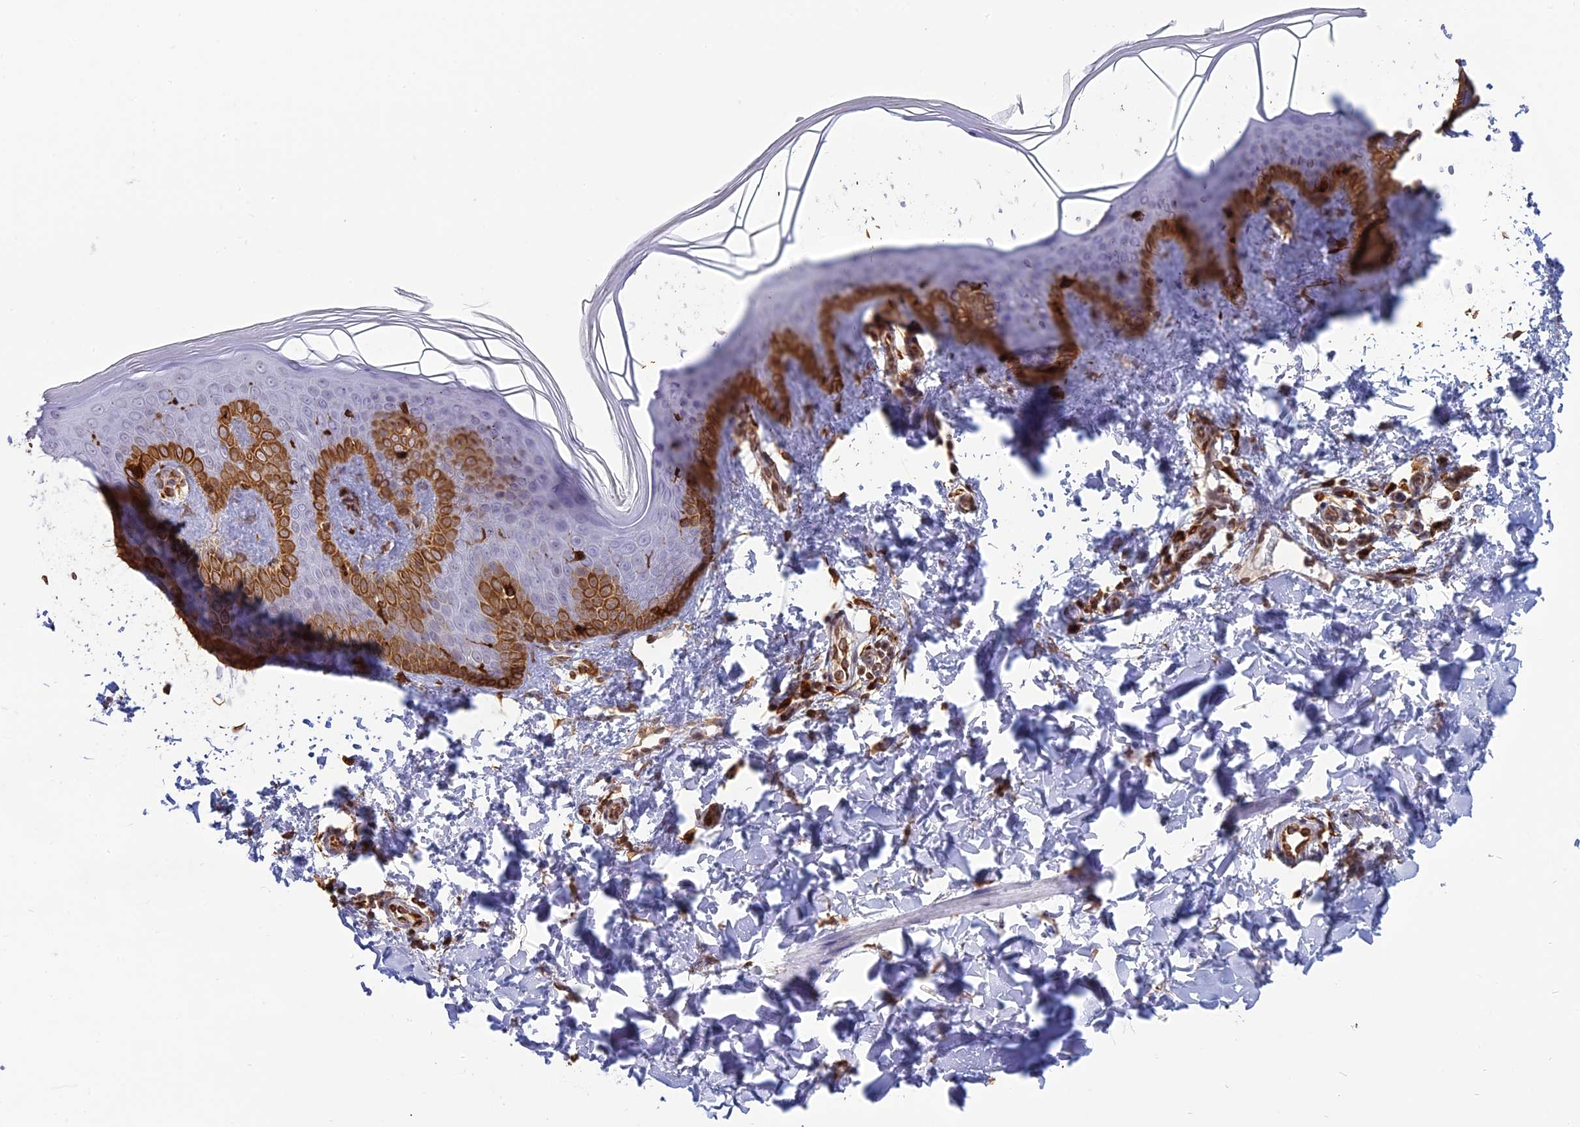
{"staining": {"intensity": "moderate", "quantity": ">75%", "location": "cytoplasmic/membranous"}, "tissue": "skin", "cell_type": "Fibroblasts", "image_type": "normal", "snomed": [{"axis": "morphology", "description": "Normal tissue, NOS"}, {"axis": "topography", "description": "Skin"}], "caption": "Benign skin reveals moderate cytoplasmic/membranous staining in about >75% of fibroblasts, visualized by immunohistochemistry. The protein of interest is shown in brown color, while the nuclei are stained blue.", "gene": "APOBR", "patient": {"sex": "male", "age": 36}}